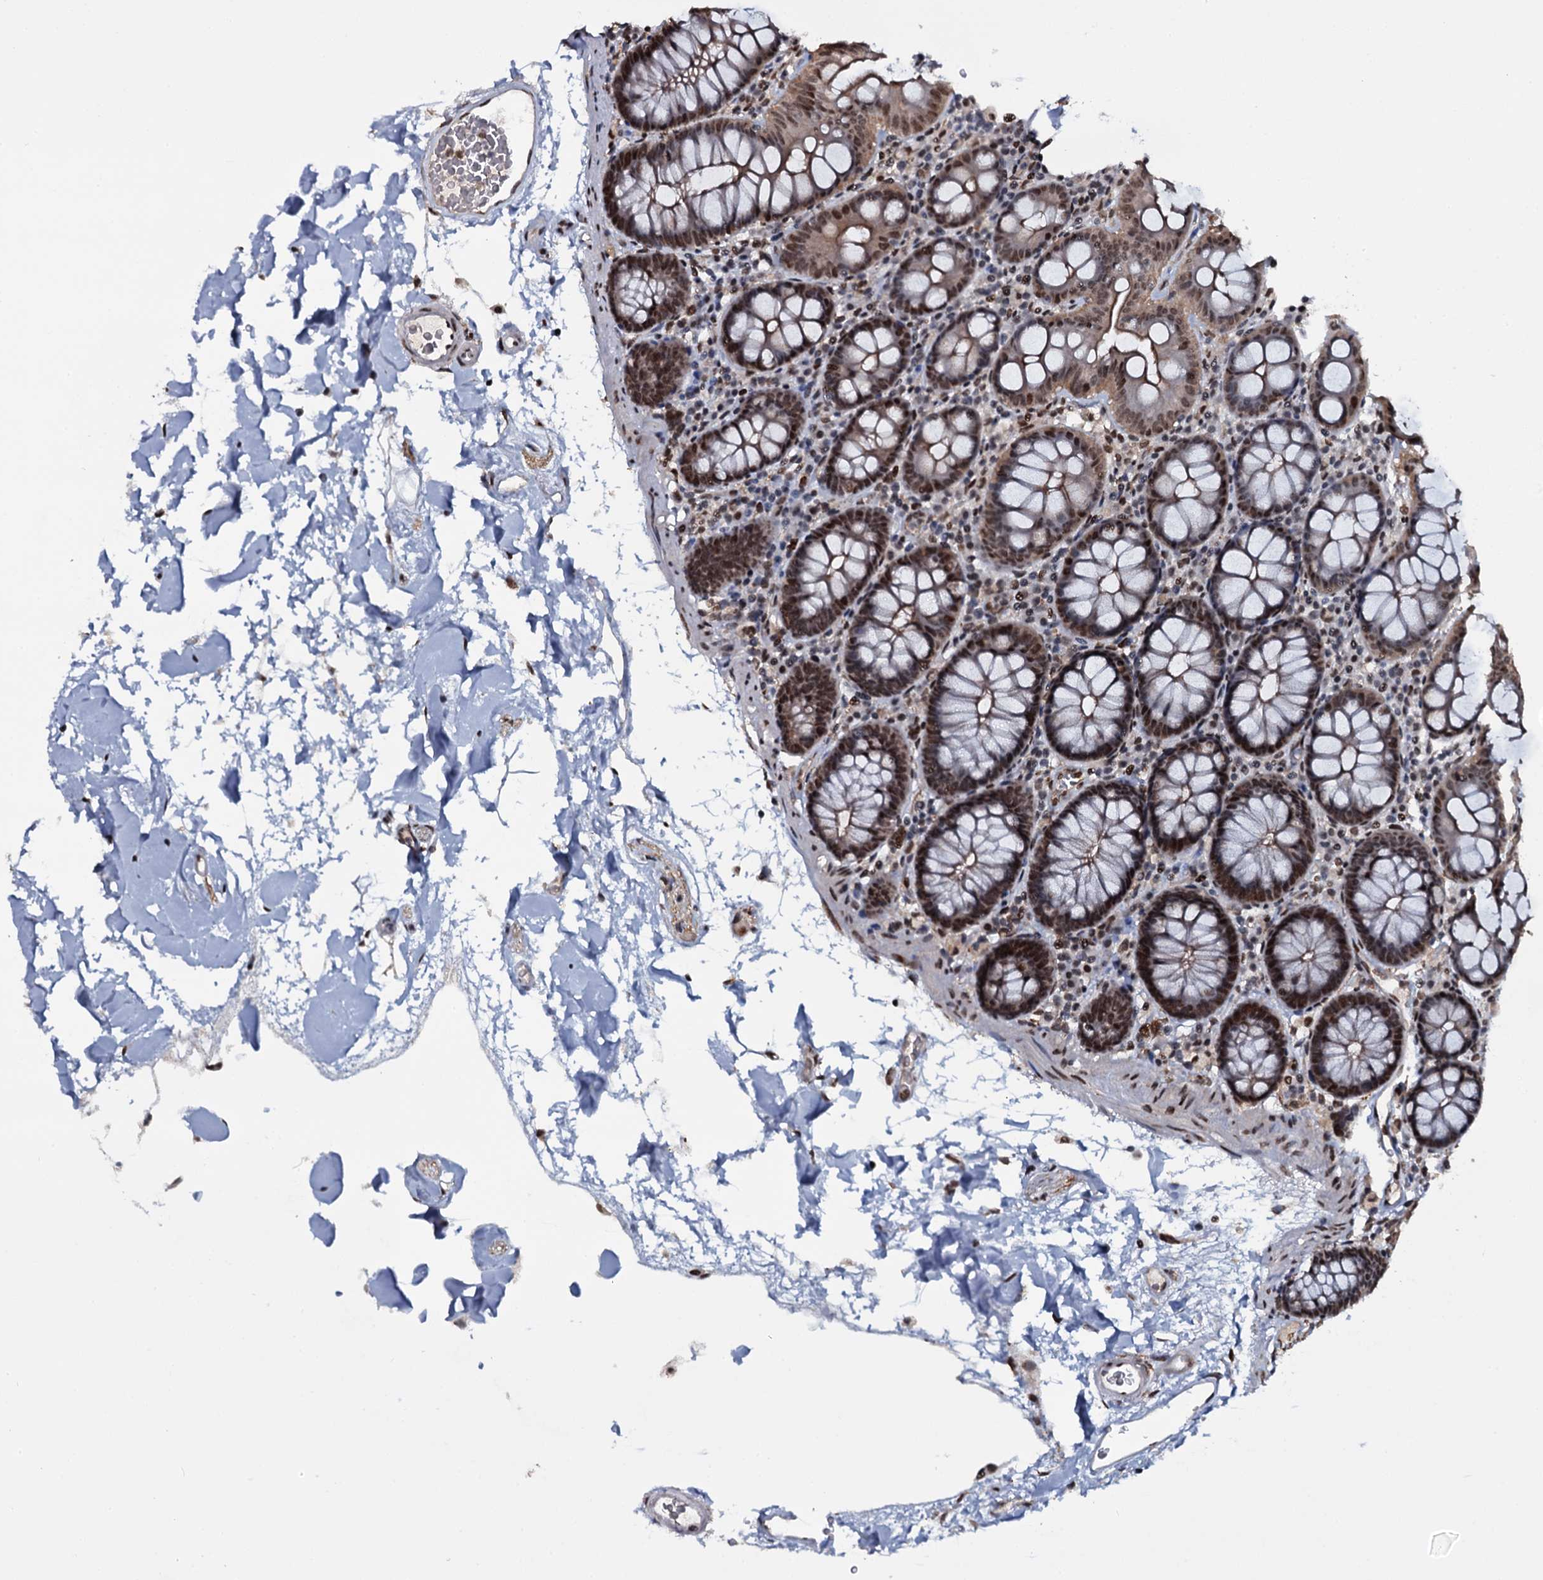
{"staining": {"intensity": "strong", "quantity": "25%-75%", "location": "nuclear"}, "tissue": "colon", "cell_type": "Endothelial cells", "image_type": "normal", "snomed": [{"axis": "morphology", "description": "Normal tissue, NOS"}, {"axis": "topography", "description": "Colon"}], "caption": "This image exhibits immunohistochemistry staining of unremarkable human colon, with high strong nuclear expression in approximately 25%-75% of endothelial cells.", "gene": "SH2D4B", "patient": {"sex": "male", "age": 75}}